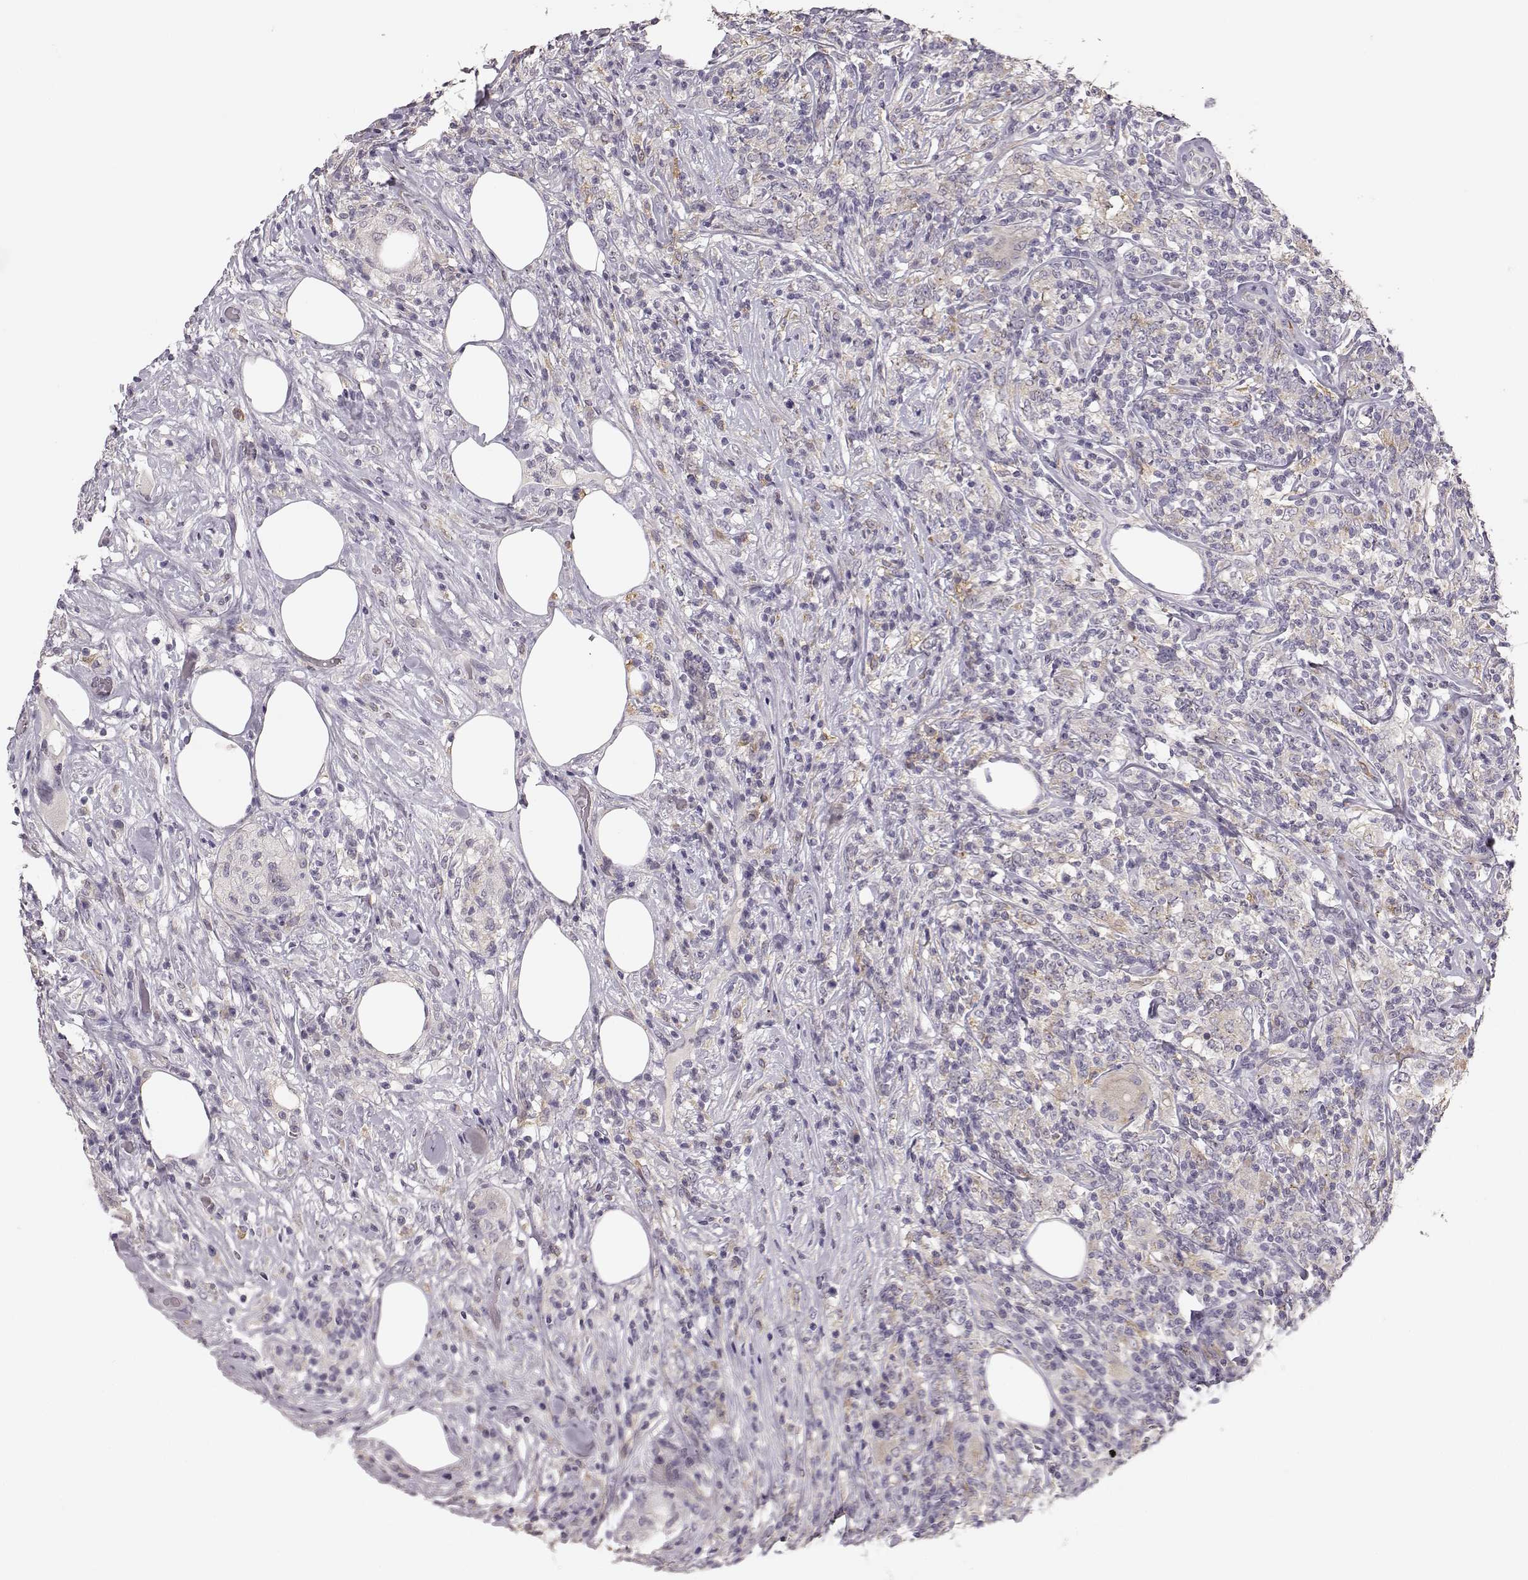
{"staining": {"intensity": "negative", "quantity": "none", "location": "none"}, "tissue": "lymphoma", "cell_type": "Tumor cells", "image_type": "cancer", "snomed": [{"axis": "morphology", "description": "Malignant lymphoma, non-Hodgkin's type, High grade"}, {"axis": "topography", "description": "Lymph node"}], "caption": "Tumor cells are negative for brown protein staining in lymphoma.", "gene": "GHR", "patient": {"sex": "female", "age": 84}}